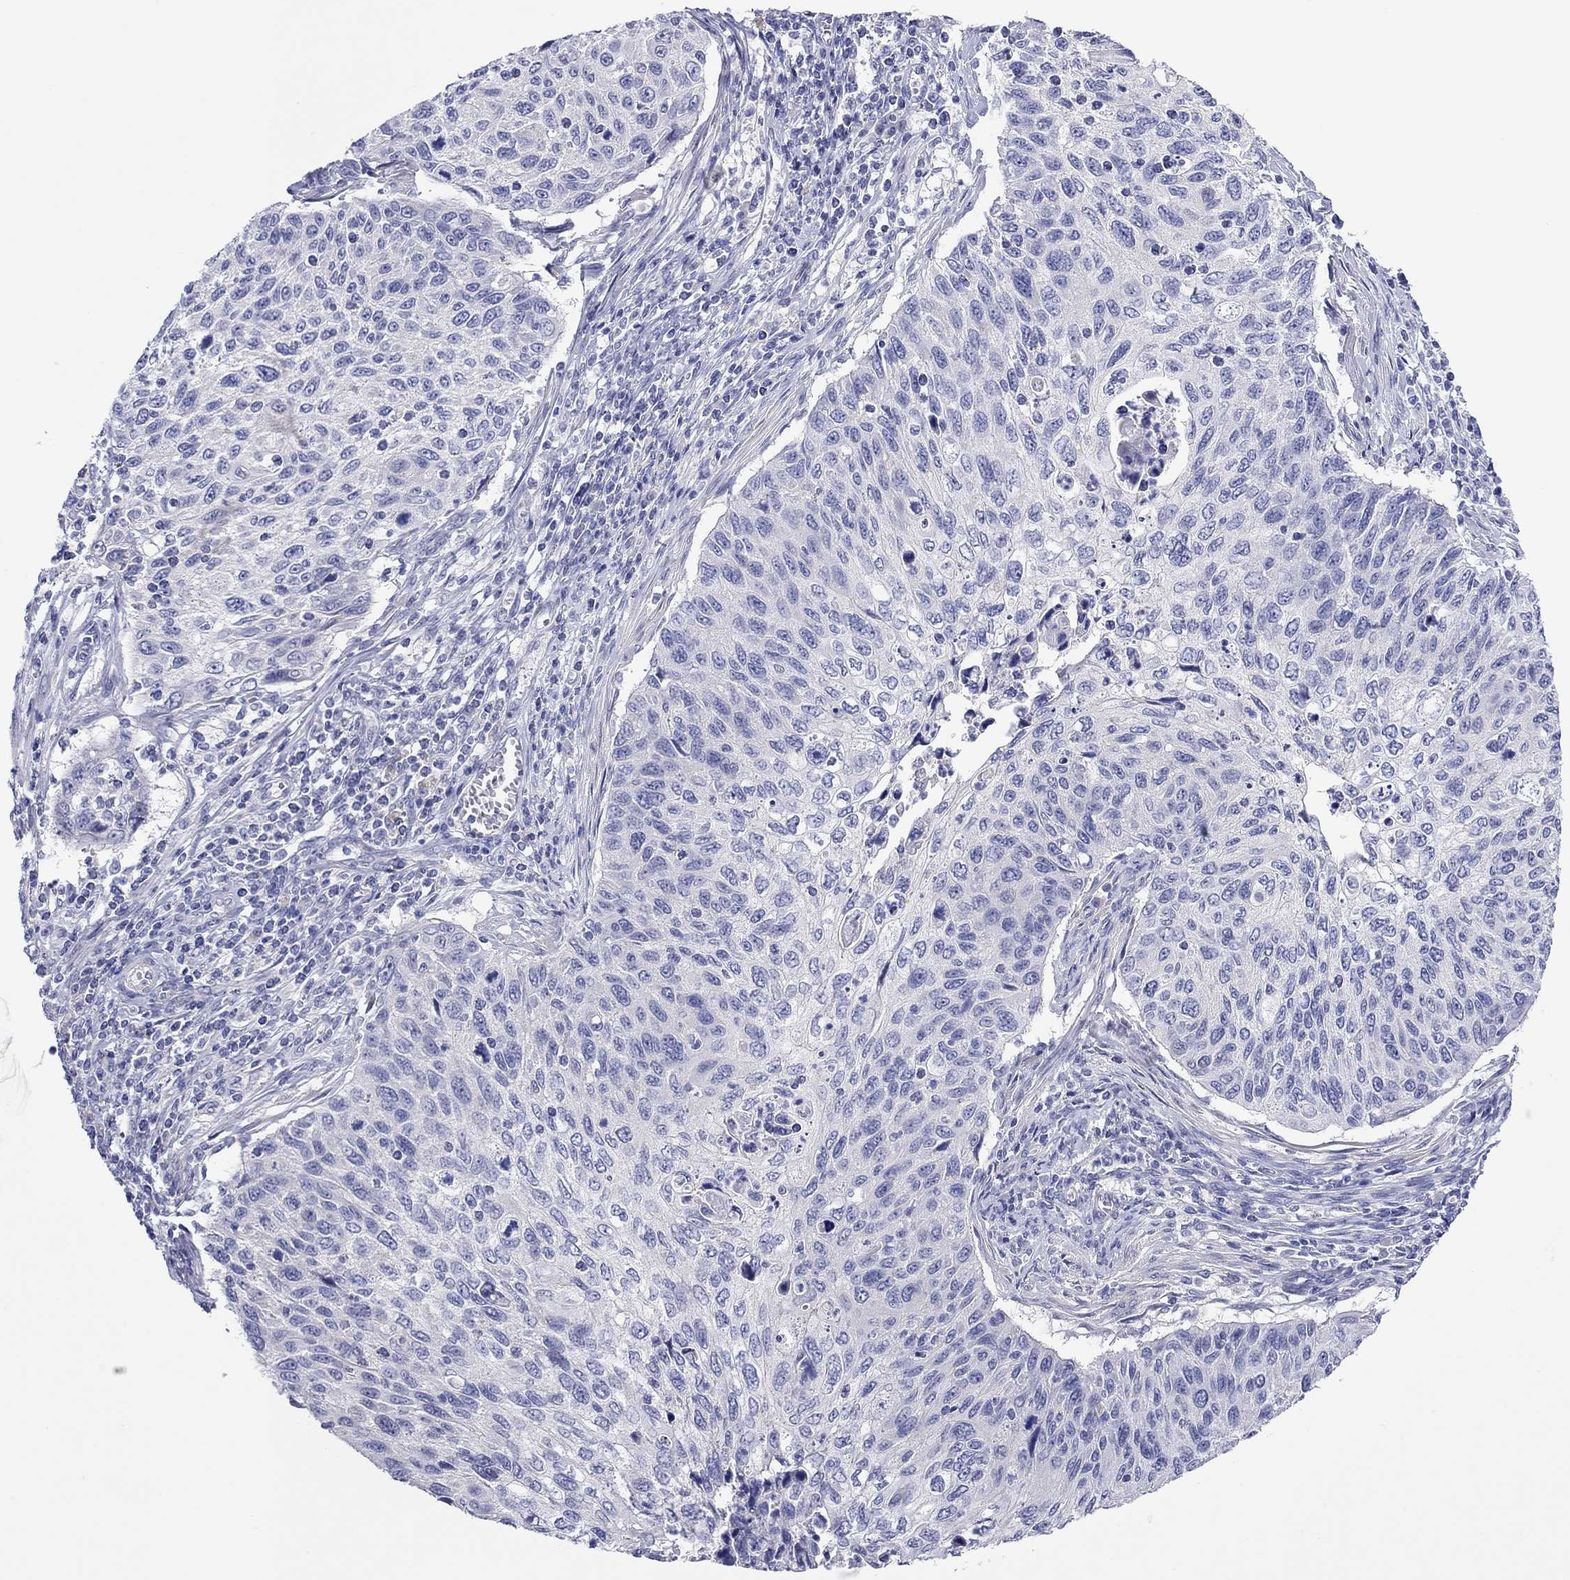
{"staining": {"intensity": "negative", "quantity": "none", "location": "none"}, "tissue": "cervical cancer", "cell_type": "Tumor cells", "image_type": "cancer", "snomed": [{"axis": "morphology", "description": "Squamous cell carcinoma, NOS"}, {"axis": "topography", "description": "Cervix"}], "caption": "DAB (3,3'-diaminobenzidine) immunohistochemical staining of cervical squamous cell carcinoma displays no significant expression in tumor cells.", "gene": "MGAT4C", "patient": {"sex": "female", "age": 70}}